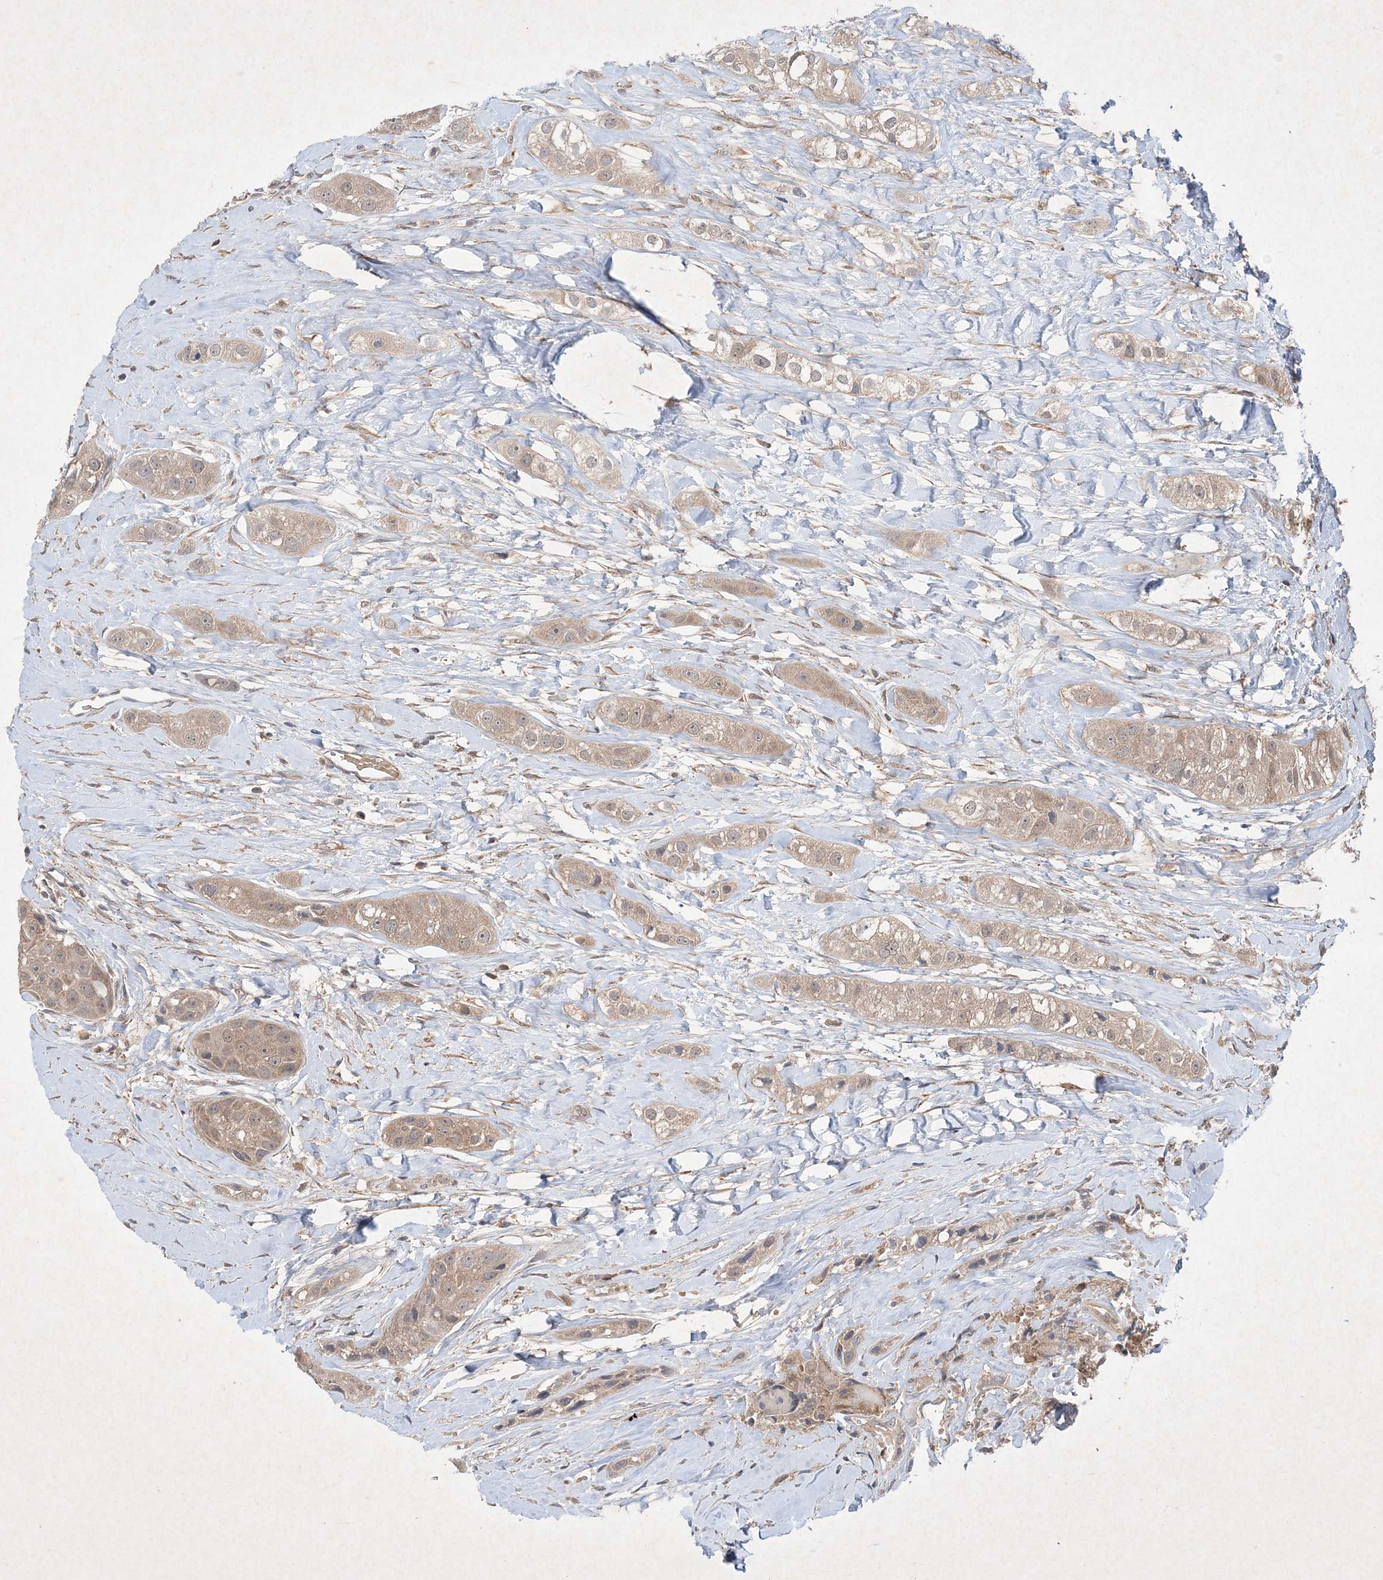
{"staining": {"intensity": "weak", "quantity": ">75%", "location": "cytoplasmic/membranous,nuclear"}, "tissue": "head and neck cancer", "cell_type": "Tumor cells", "image_type": "cancer", "snomed": [{"axis": "morphology", "description": "Normal tissue, NOS"}, {"axis": "morphology", "description": "Squamous cell carcinoma, NOS"}, {"axis": "topography", "description": "Skeletal muscle"}, {"axis": "topography", "description": "Head-Neck"}], "caption": "Immunohistochemical staining of human head and neck cancer shows weak cytoplasmic/membranous and nuclear protein expression in approximately >75% of tumor cells. The staining is performed using DAB (3,3'-diaminobenzidine) brown chromogen to label protein expression. The nuclei are counter-stained blue using hematoxylin.", "gene": "AKR7A2", "patient": {"sex": "male", "age": 51}}